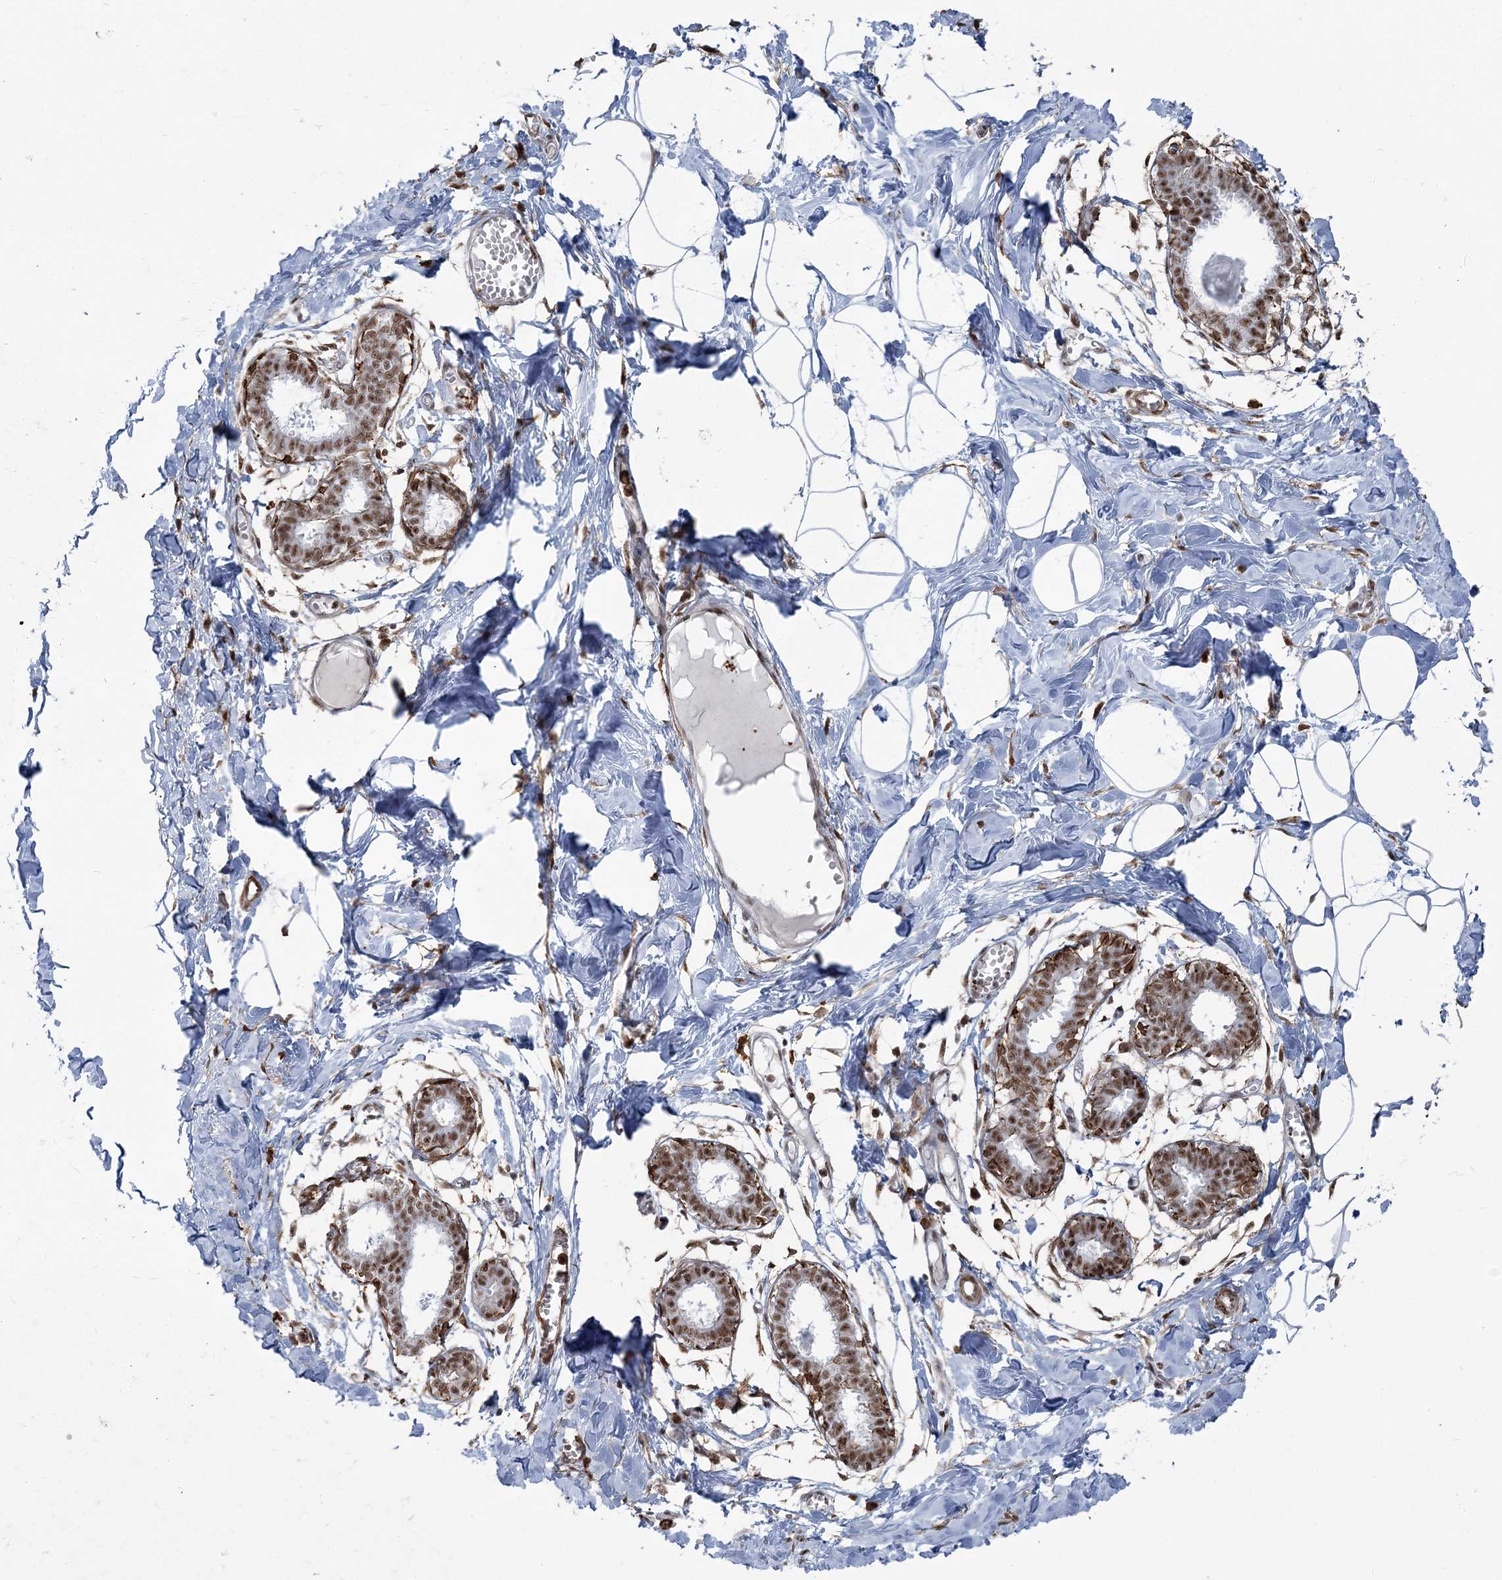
{"staining": {"intensity": "moderate", "quantity": ">75%", "location": "nuclear"}, "tissue": "breast", "cell_type": "Adipocytes", "image_type": "normal", "snomed": [{"axis": "morphology", "description": "Normal tissue, NOS"}, {"axis": "topography", "description": "Breast"}], "caption": "DAB immunohistochemical staining of unremarkable human breast demonstrates moderate nuclear protein staining in approximately >75% of adipocytes.", "gene": "DDX46", "patient": {"sex": "female", "age": 27}}